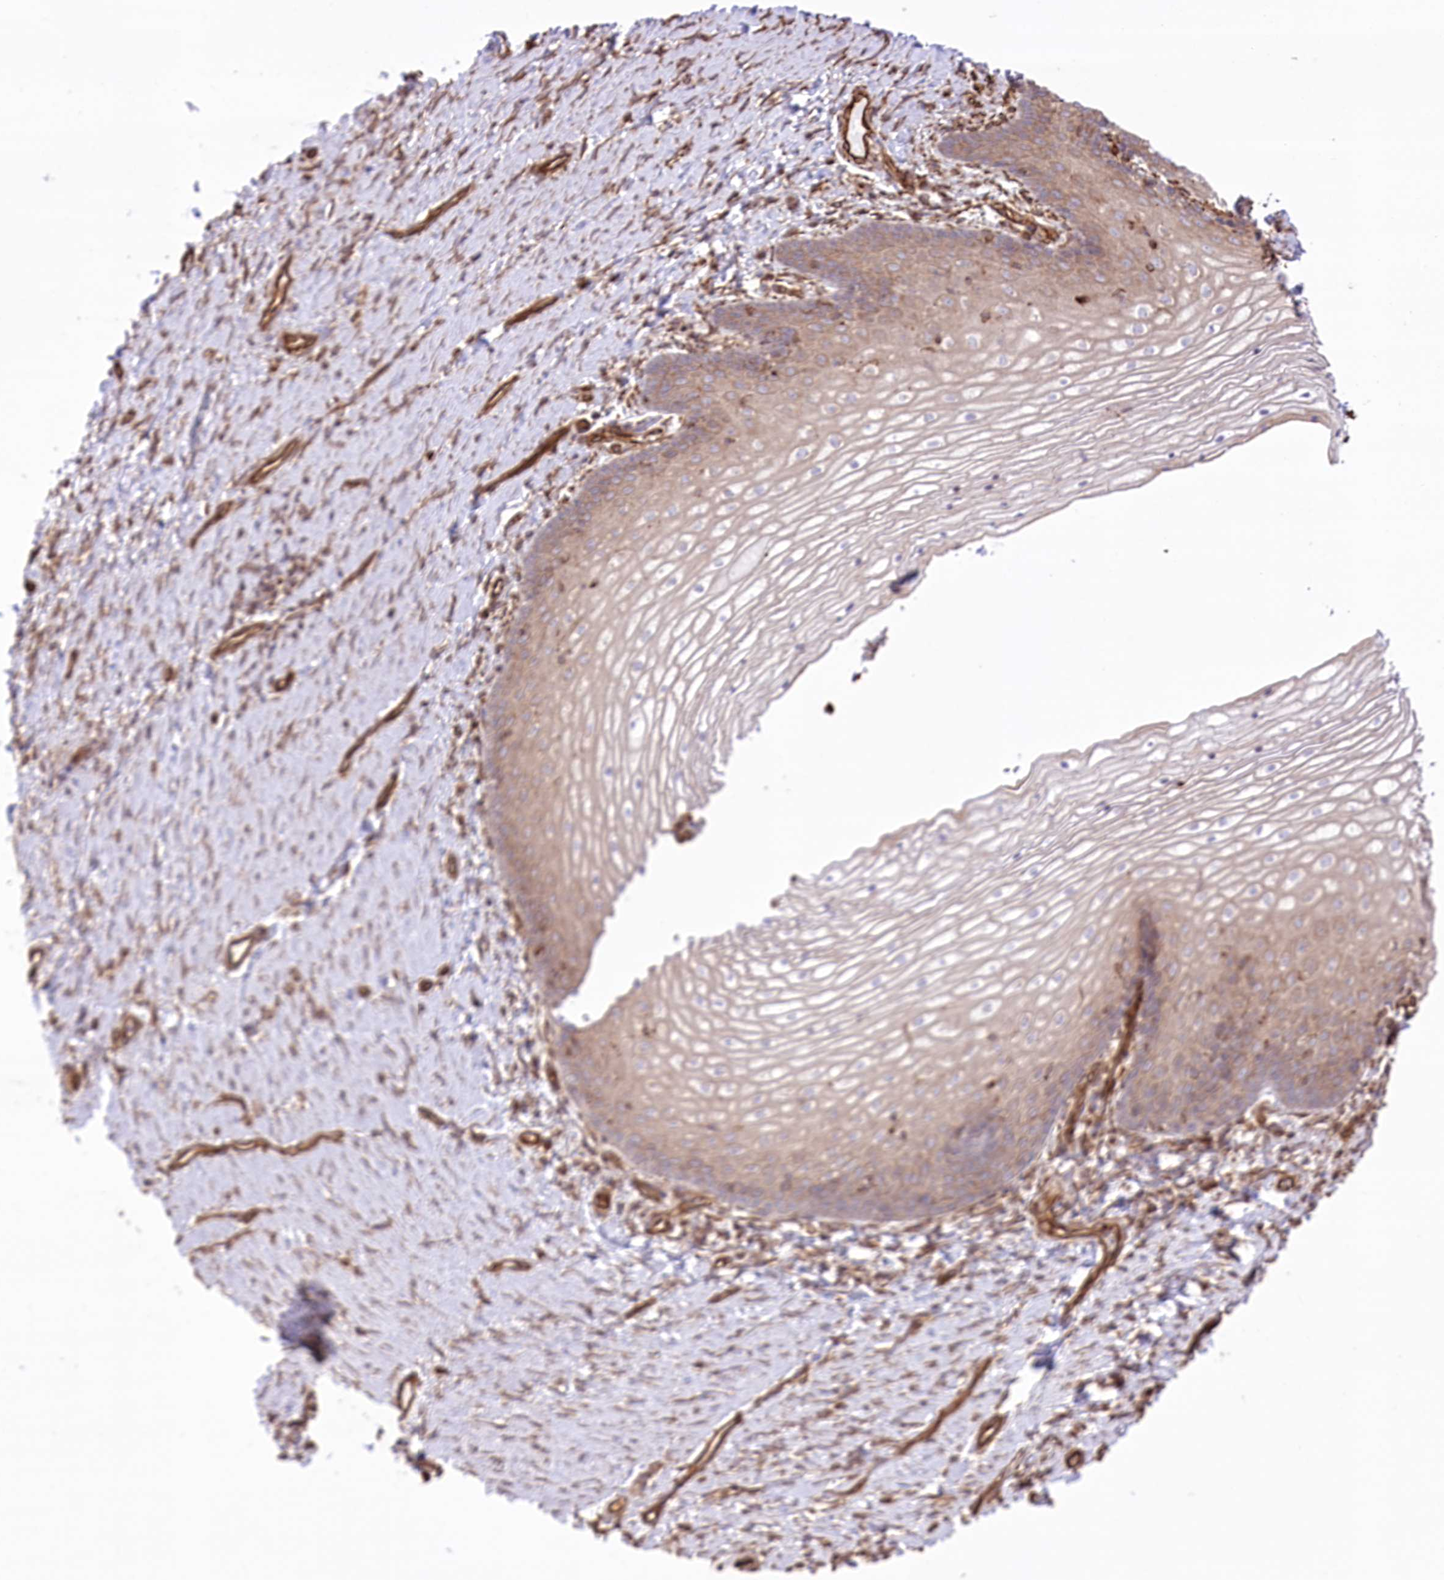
{"staining": {"intensity": "weak", "quantity": "<25%", "location": "cytoplasmic/membranous"}, "tissue": "vagina", "cell_type": "Squamous epithelial cells", "image_type": "normal", "snomed": [{"axis": "morphology", "description": "Normal tissue, NOS"}, {"axis": "topography", "description": "Vagina"}], "caption": "An immunohistochemistry image of unremarkable vagina is shown. There is no staining in squamous epithelial cells of vagina.", "gene": "TTC1", "patient": {"sex": "female", "age": 60}}